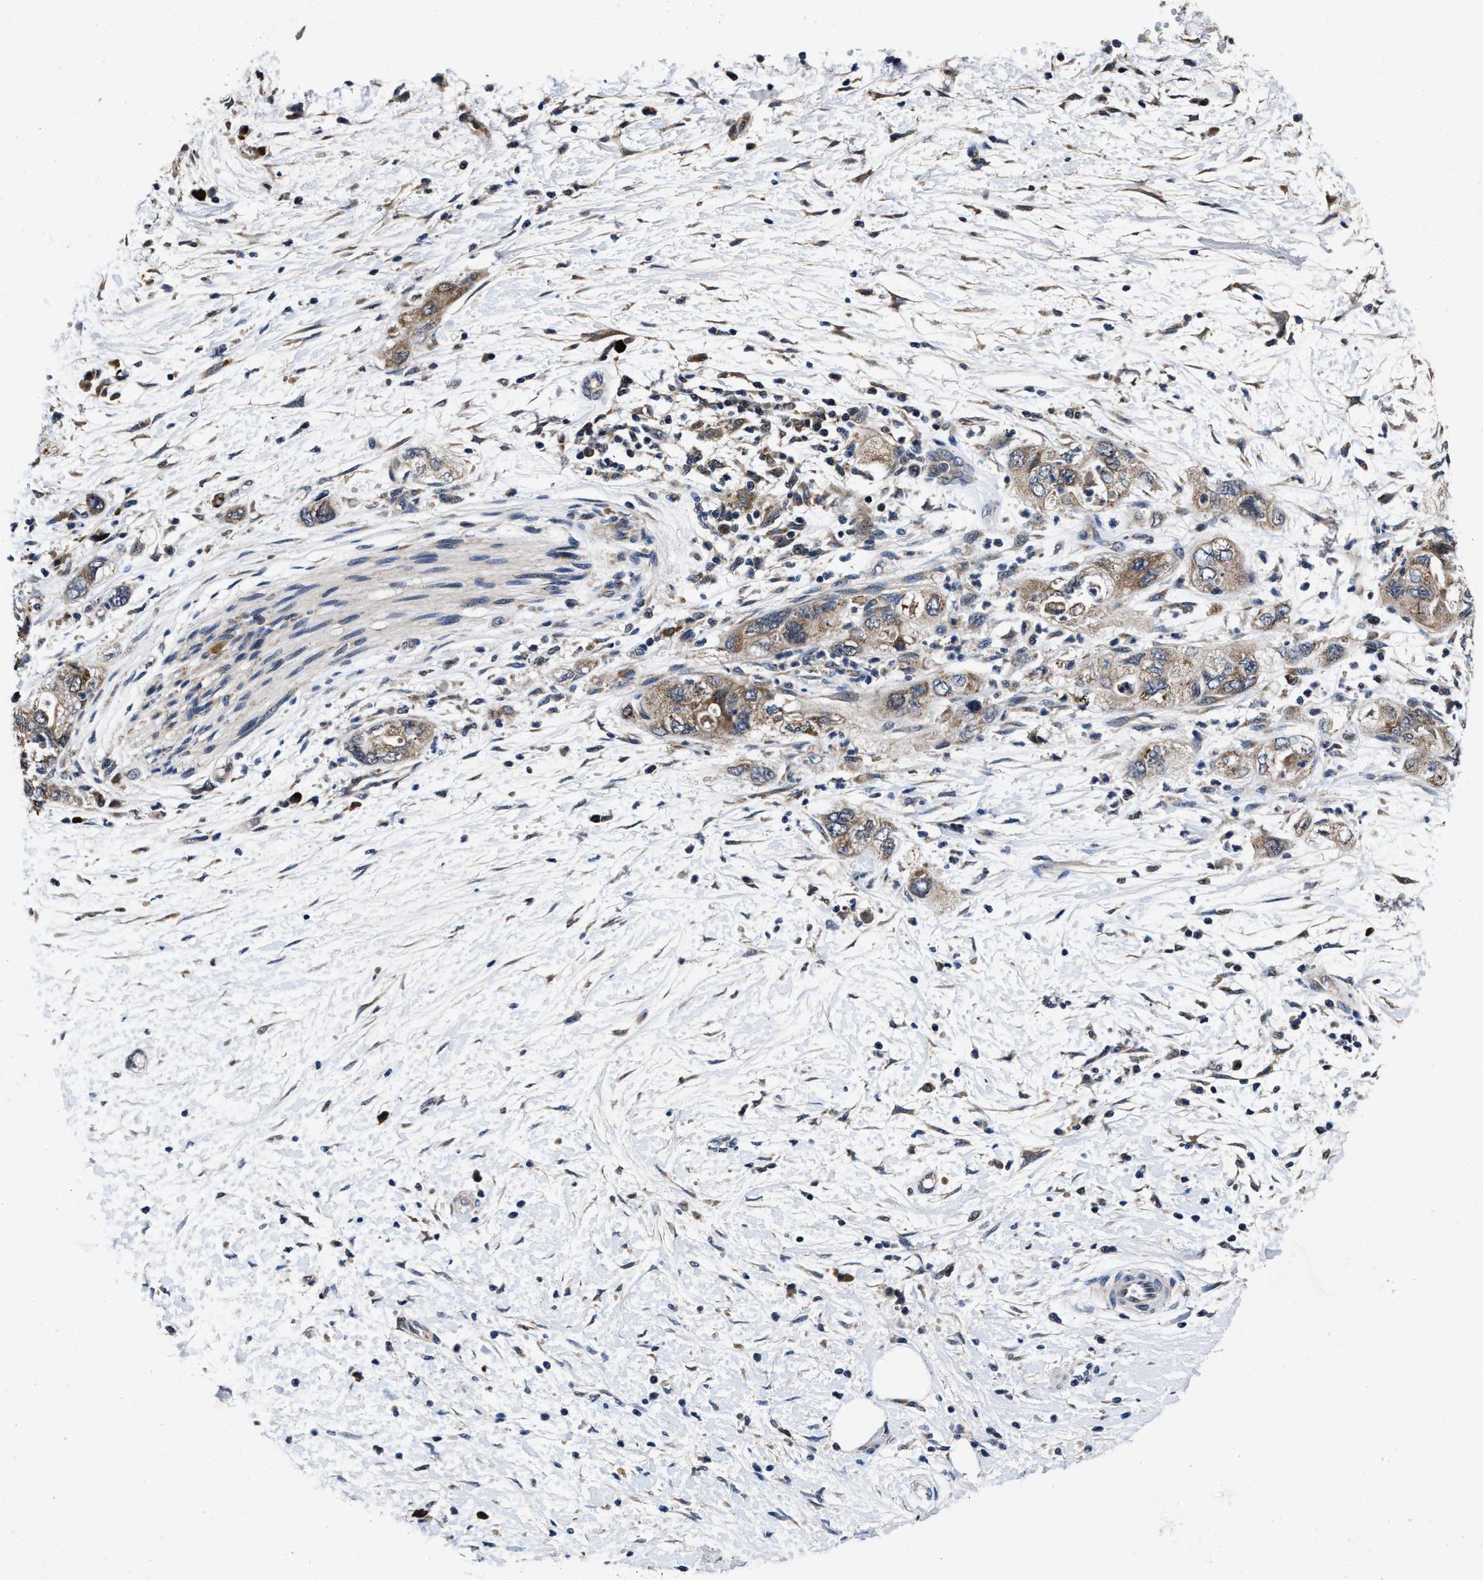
{"staining": {"intensity": "moderate", "quantity": "25%-75%", "location": "cytoplasmic/membranous"}, "tissue": "pancreatic cancer", "cell_type": "Tumor cells", "image_type": "cancer", "snomed": [{"axis": "morphology", "description": "Adenocarcinoma, NOS"}, {"axis": "topography", "description": "Pancreas"}], "caption": "Pancreatic cancer (adenocarcinoma) was stained to show a protein in brown. There is medium levels of moderate cytoplasmic/membranous expression in about 25%-75% of tumor cells.", "gene": "TMEM53", "patient": {"sex": "female", "age": 73}}